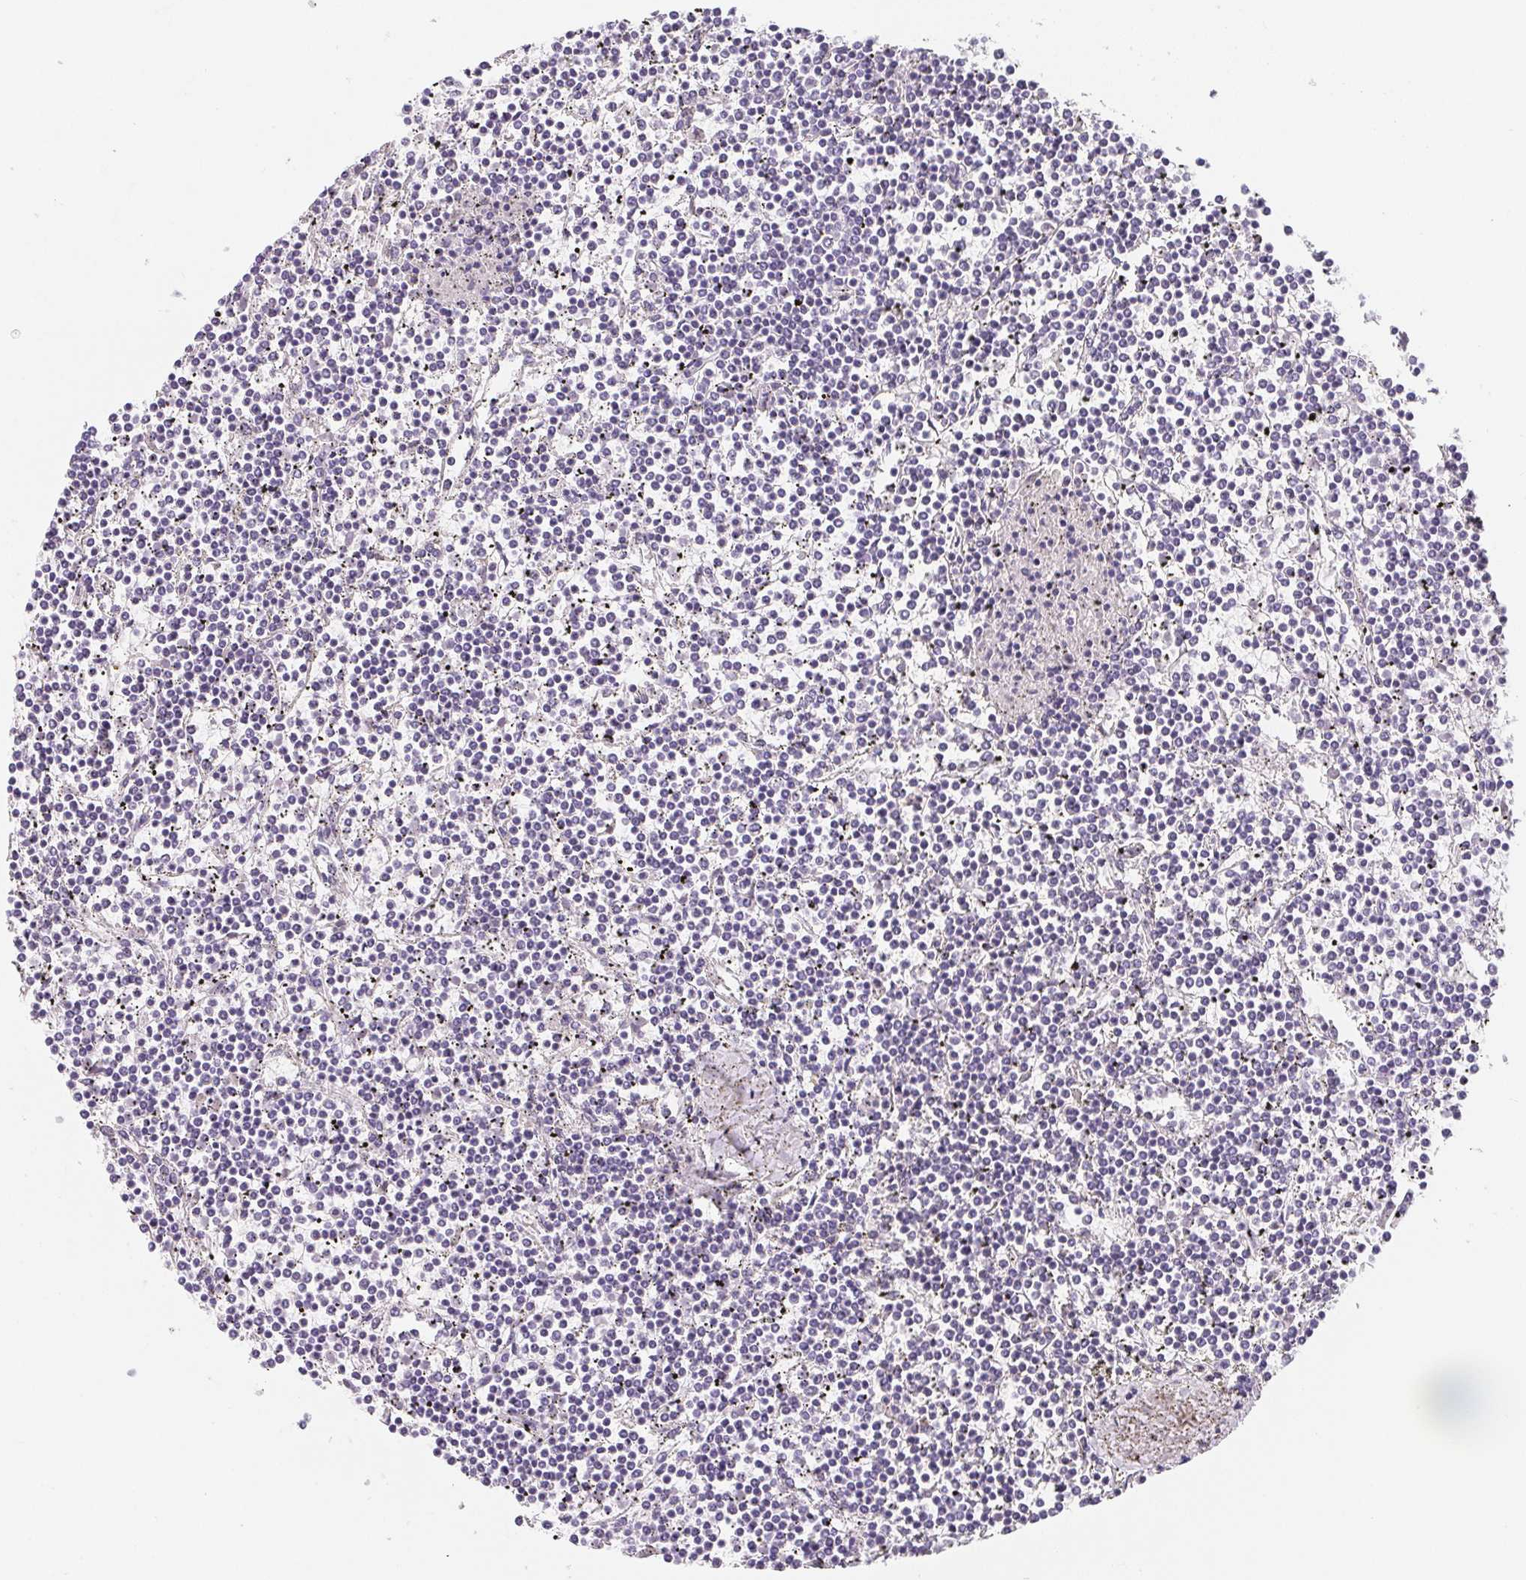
{"staining": {"intensity": "negative", "quantity": "none", "location": "none"}, "tissue": "lymphoma", "cell_type": "Tumor cells", "image_type": "cancer", "snomed": [{"axis": "morphology", "description": "Malignant lymphoma, non-Hodgkin's type, Low grade"}, {"axis": "topography", "description": "Spleen"}], "caption": "Lymphoma was stained to show a protein in brown. There is no significant expression in tumor cells.", "gene": "MAP1A", "patient": {"sex": "female", "age": 19}}